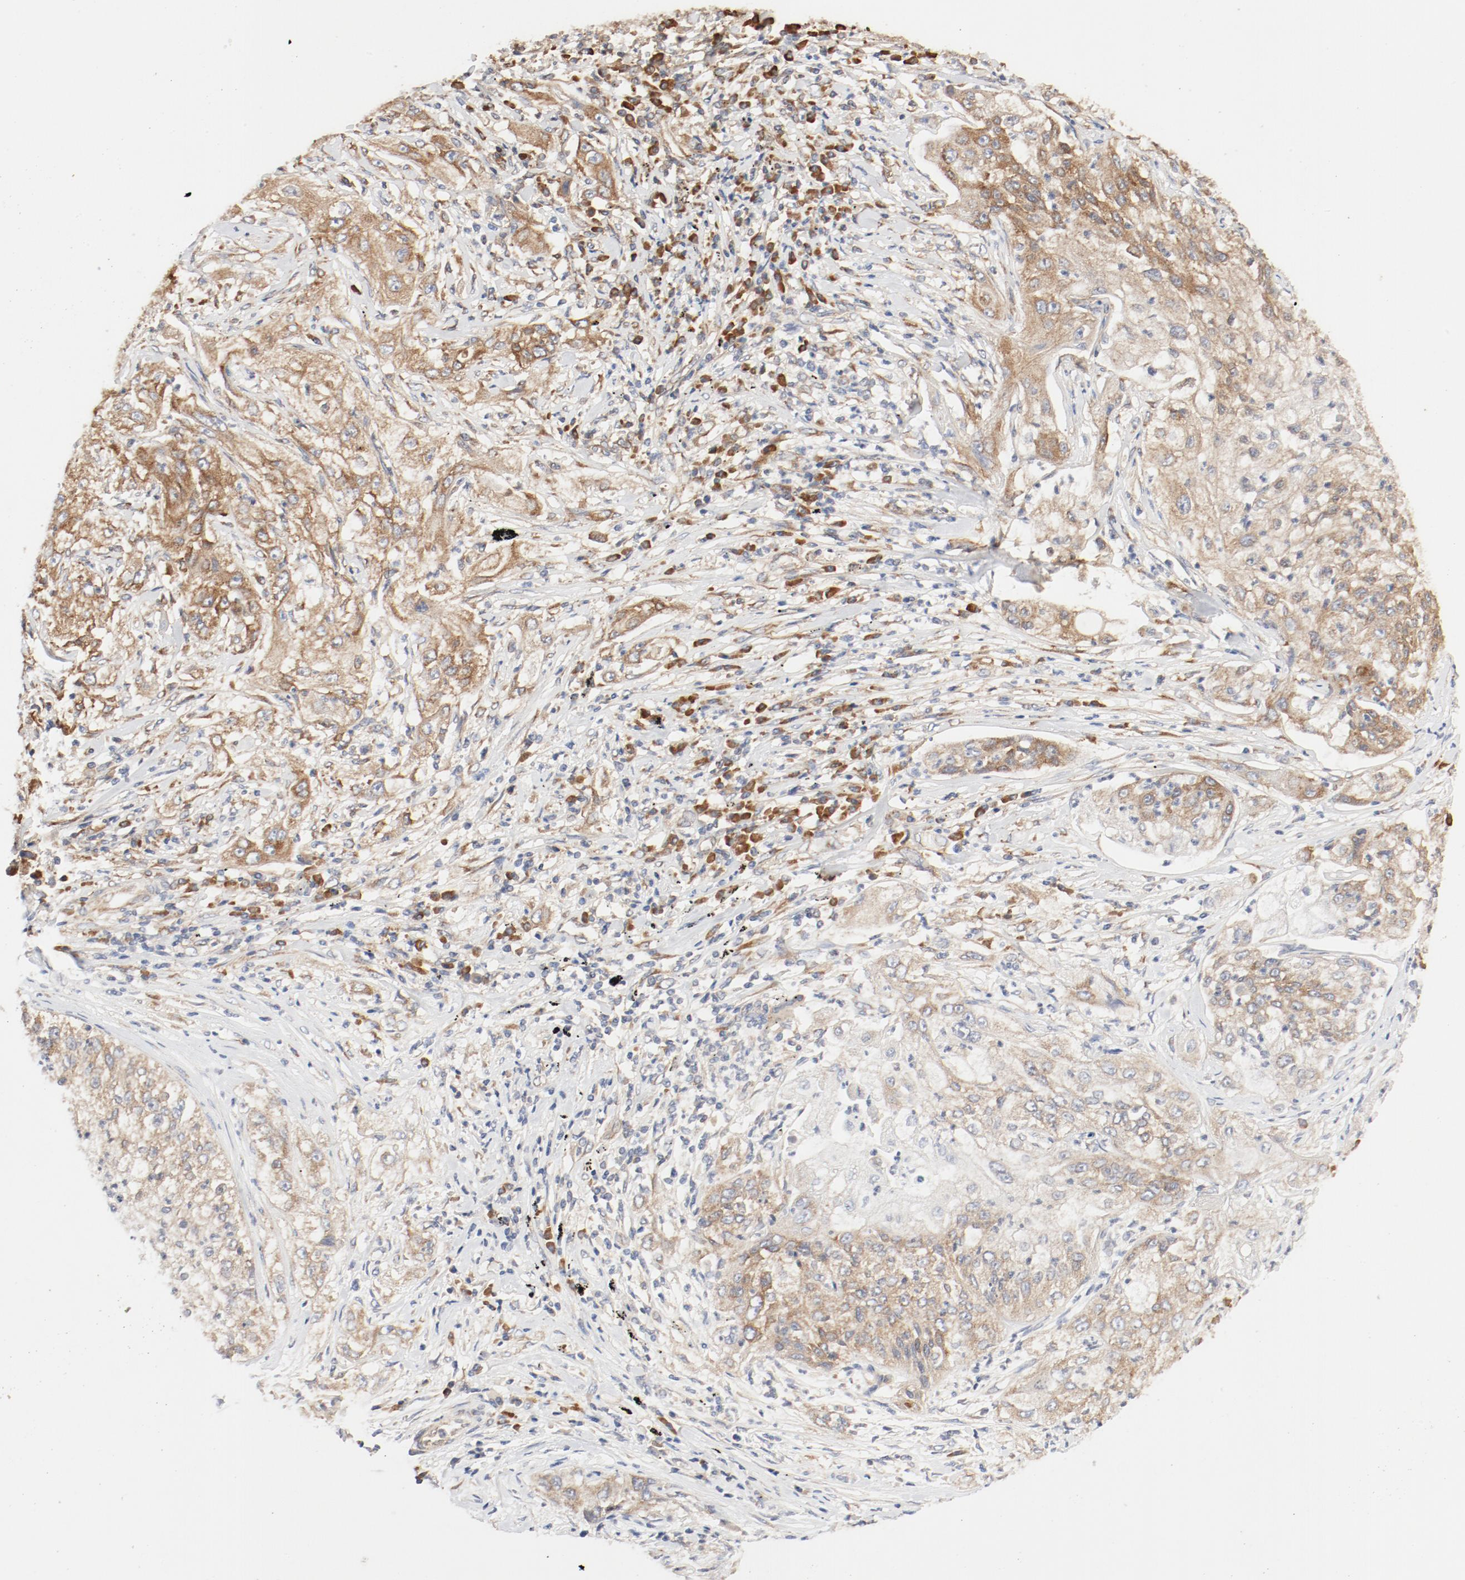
{"staining": {"intensity": "moderate", "quantity": ">75%", "location": "cytoplasmic/membranous"}, "tissue": "lung cancer", "cell_type": "Tumor cells", "image_type": "cancer", "snomed": [{"axis": "morphology", "description": "Inflammation, NOS"}, {"axis": "morphology", "description": "Squamous cell carcinoma, NOS"}, {"axis": "topography", "description": "Lymph node"}, {"axis": "topography", "description": "Soft tissue"}, {"axis": "topography", "description": "Lung"}], "caption": "A brown stain labels moderate cytoplasmic/membranous expression of a protein in human lung cancer (squamous cell carcinoma) tumor cells. Immunohistochemistry (ihc) stains the protein of interest in brown and the nuclei are stained blue.", "gene": "RPS6", "patient": {"sex": "male", "age": 66}}